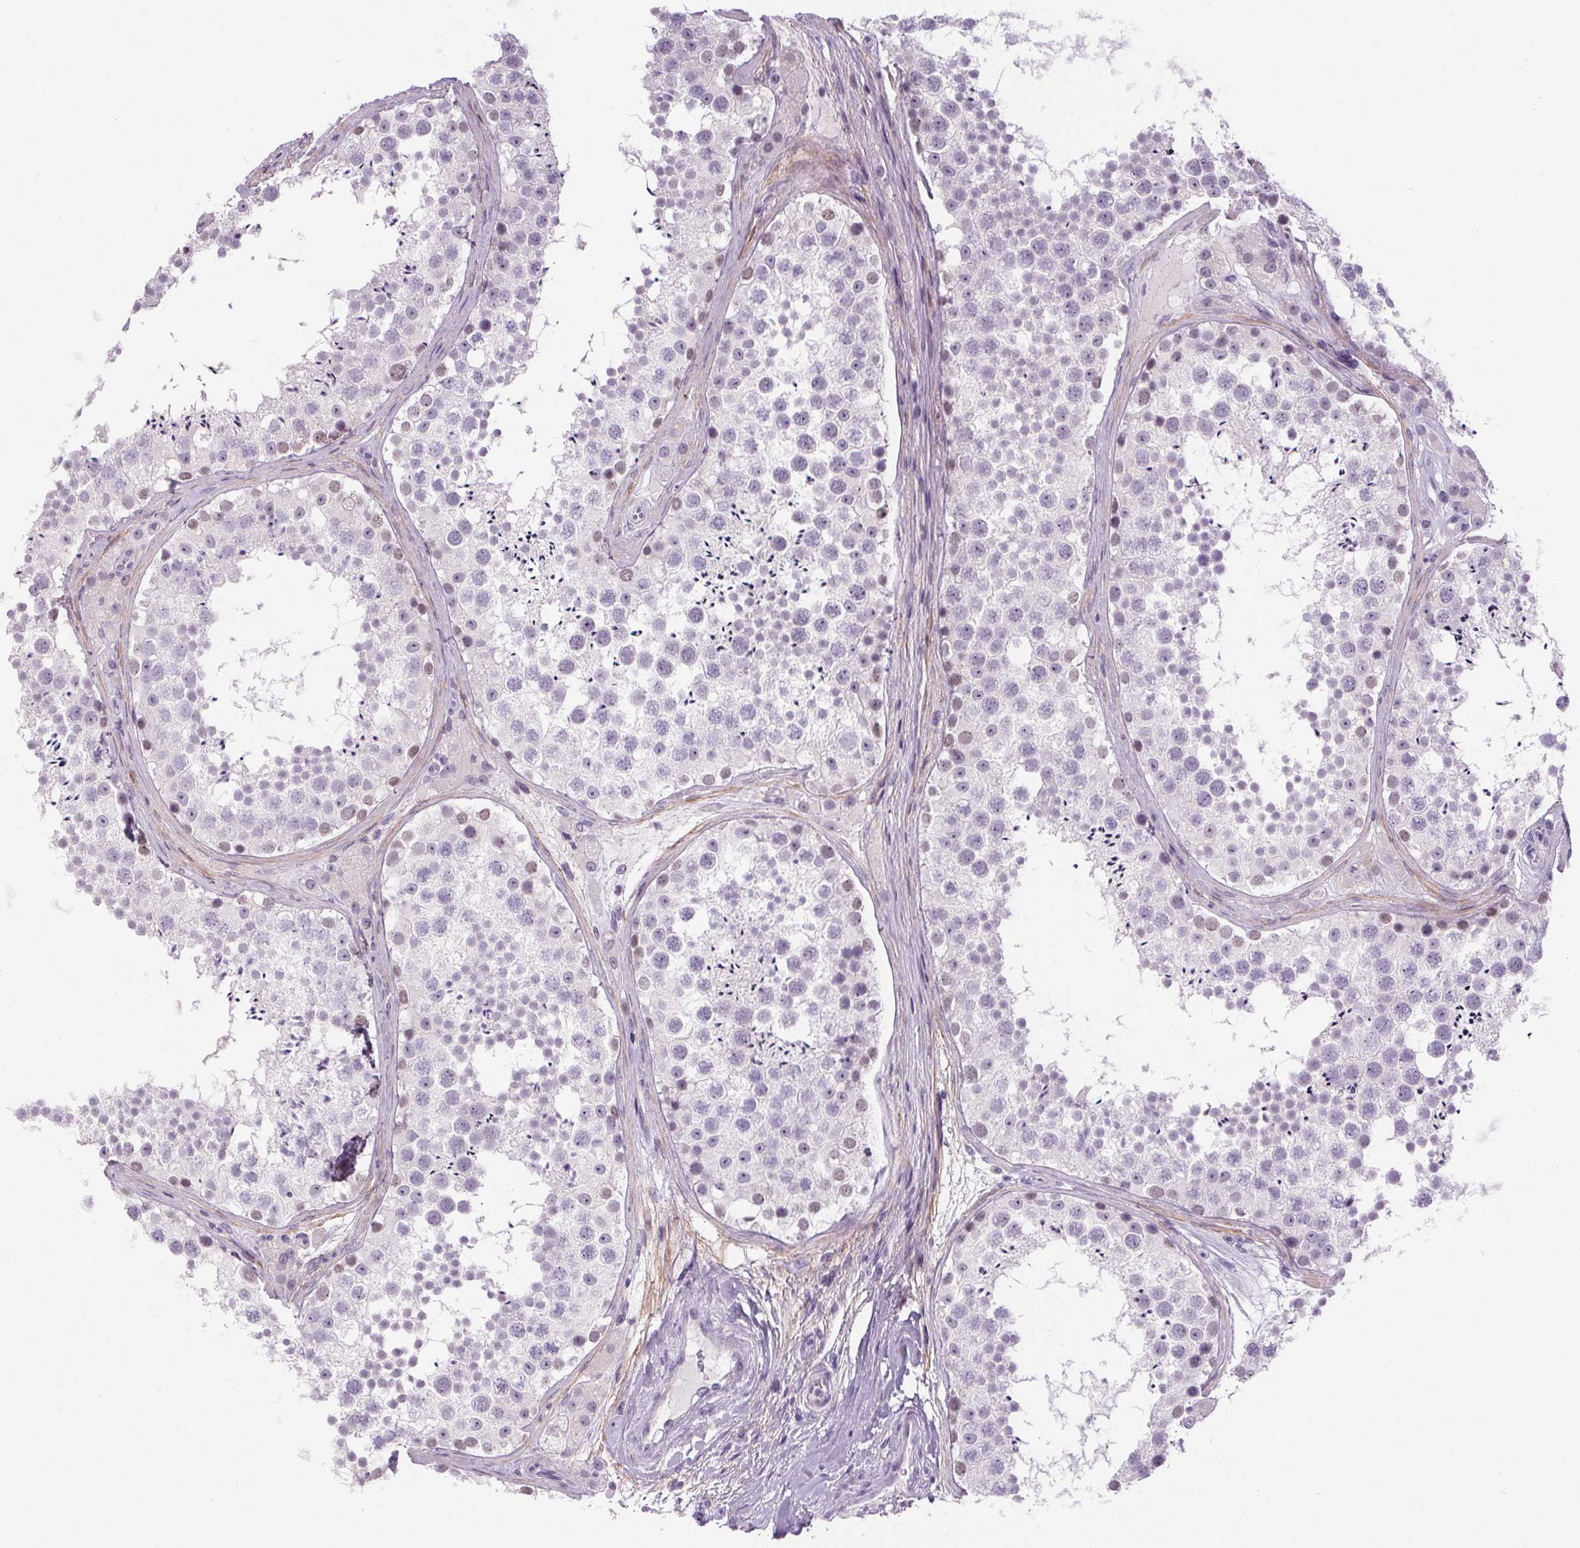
{"staining": {"intensity": "weak", "quantity": "<25%", "location": "nuclear"}, "tissue": "testis", "cell_type": "Cells in seminiferous ducts", "image_type": "normal", "snomed": [{"axis": "morphology", "description": "Normal tissue, NOS"}, {"axis": "topography", "description": "Testis"}], "caption": "Cells in seminiferous ducts show no significant positivity in unremarkable testis. (DAB immunohistochemistry, high magnification).", "gene": "TMEM240", "patient": {"sex": "male", "age": 41}}